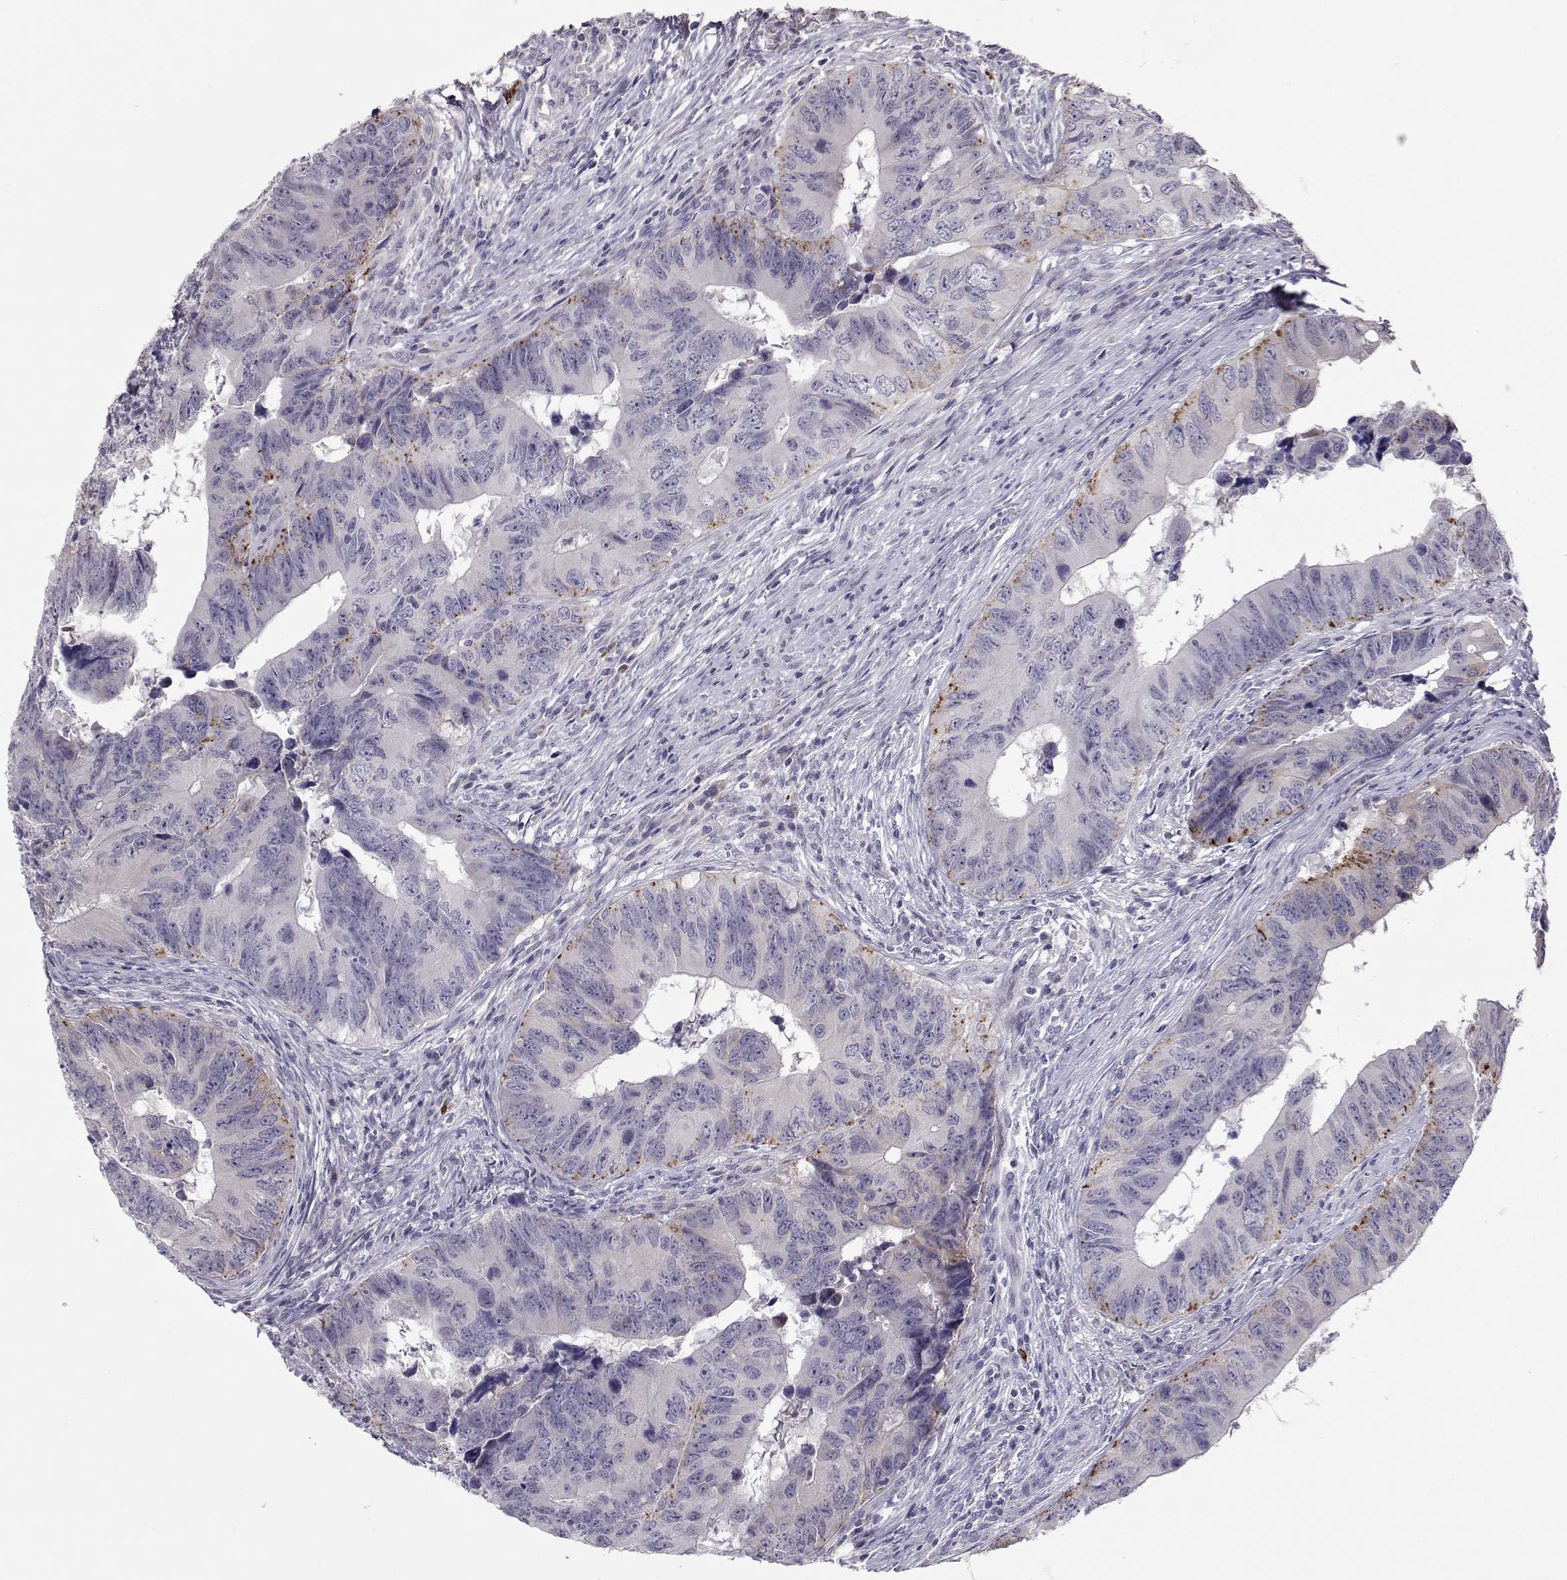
{"staining": {"intensity": "negative", "quantity": "none", "location": "none"}, "tissue": "colorectal cancer", "cell_type": "Tumor cells", "image_type": "cancer", "snomed": [{"axis": "morphology", "description": "Adenocarcinoma, NOS"}, {"axis": "topography", "description": "Colon"}], "caption": "Immunohistochemistry histopathology image of neoplastic tissue: human adenocarcinoma (colorectal) stained with DAB exhibits no significant protein expression in tumor cells.", "gene": "NPVF", "patient": {"sex": "female", "age": 82}}